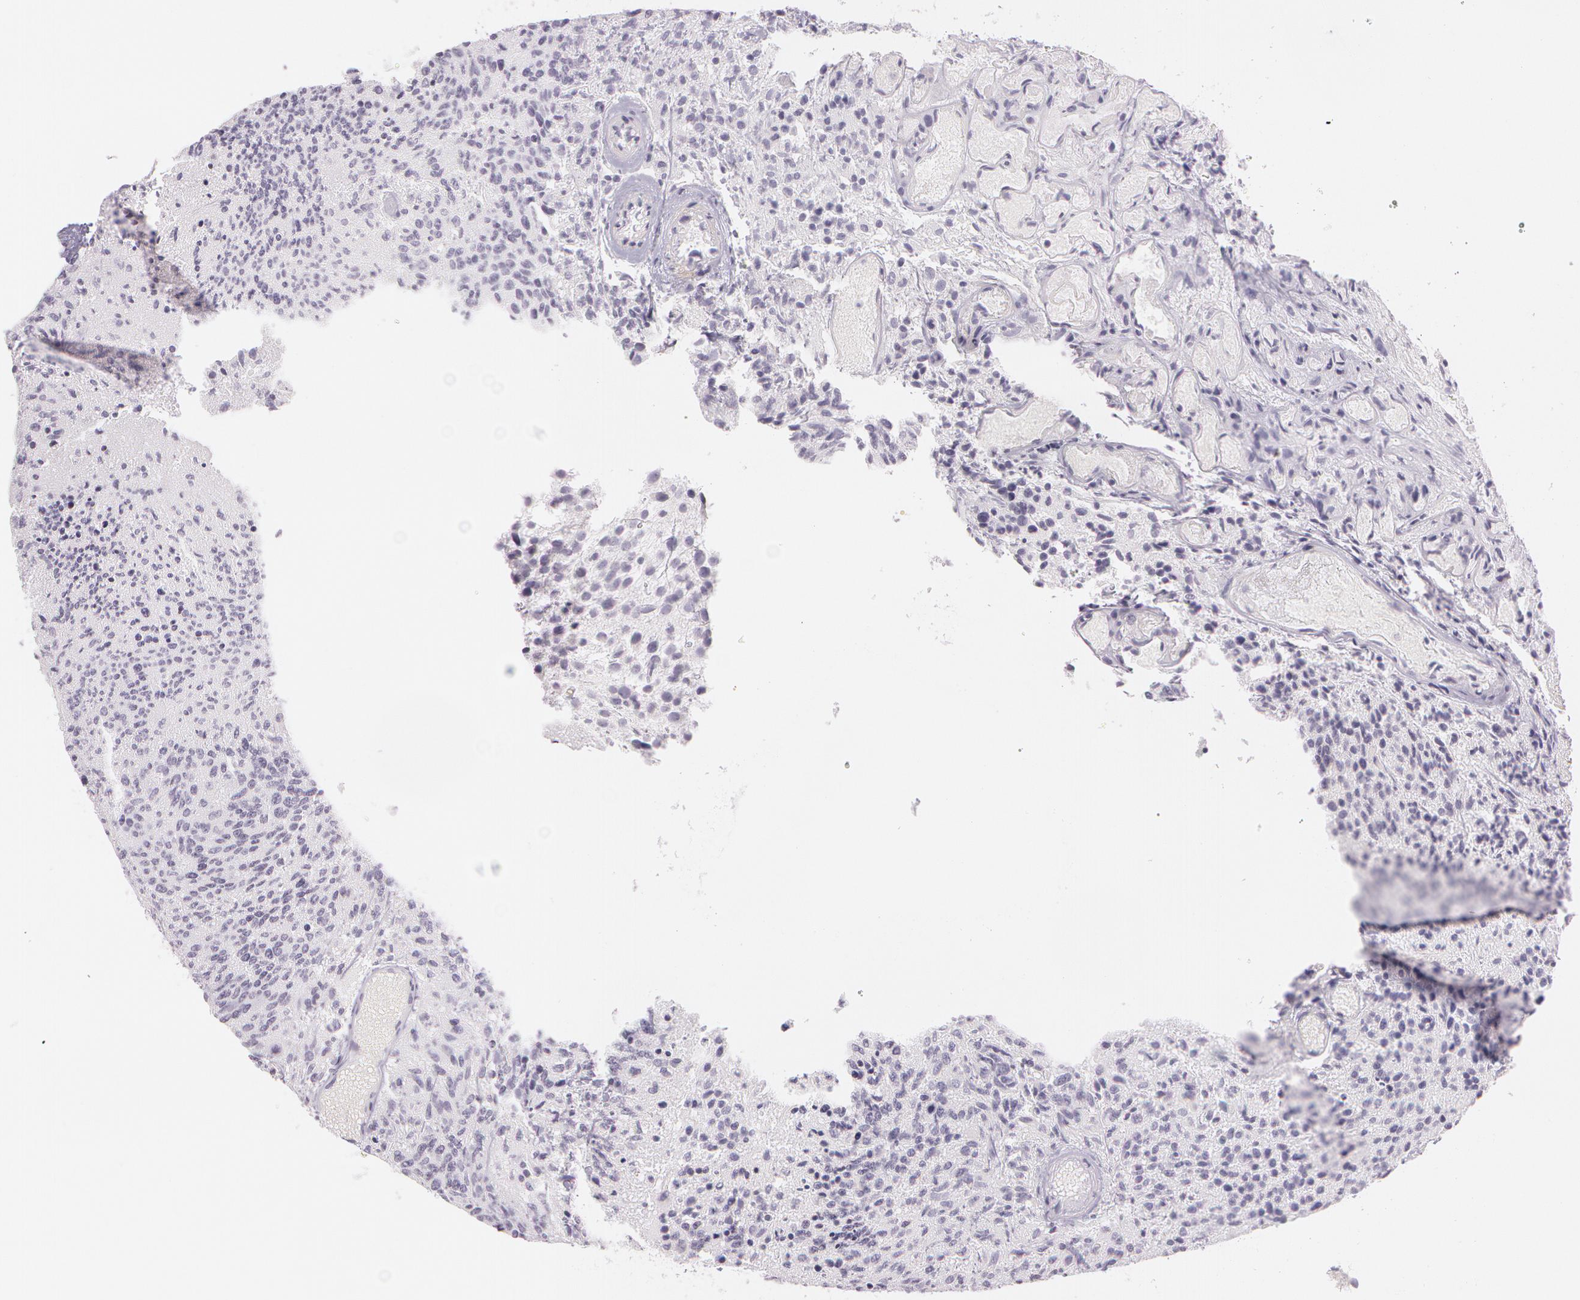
{"staining": {"intensity": "negative", "quantity": "none", "location": "none"}, "tissue": "glioma", "cell_type": "Tumor cells", "image_type": "cancer", "snomed": [{"axis": "morphology", "description": "Glioma, malignant, High grade"}, {"axis": "topography", "description": "Brain"}], "caption": "Tumor cells show no significant protein staining in malignant glioma (high-grade).", "gene": "OTC", "patient": {"sex": "male", "age": 36}}